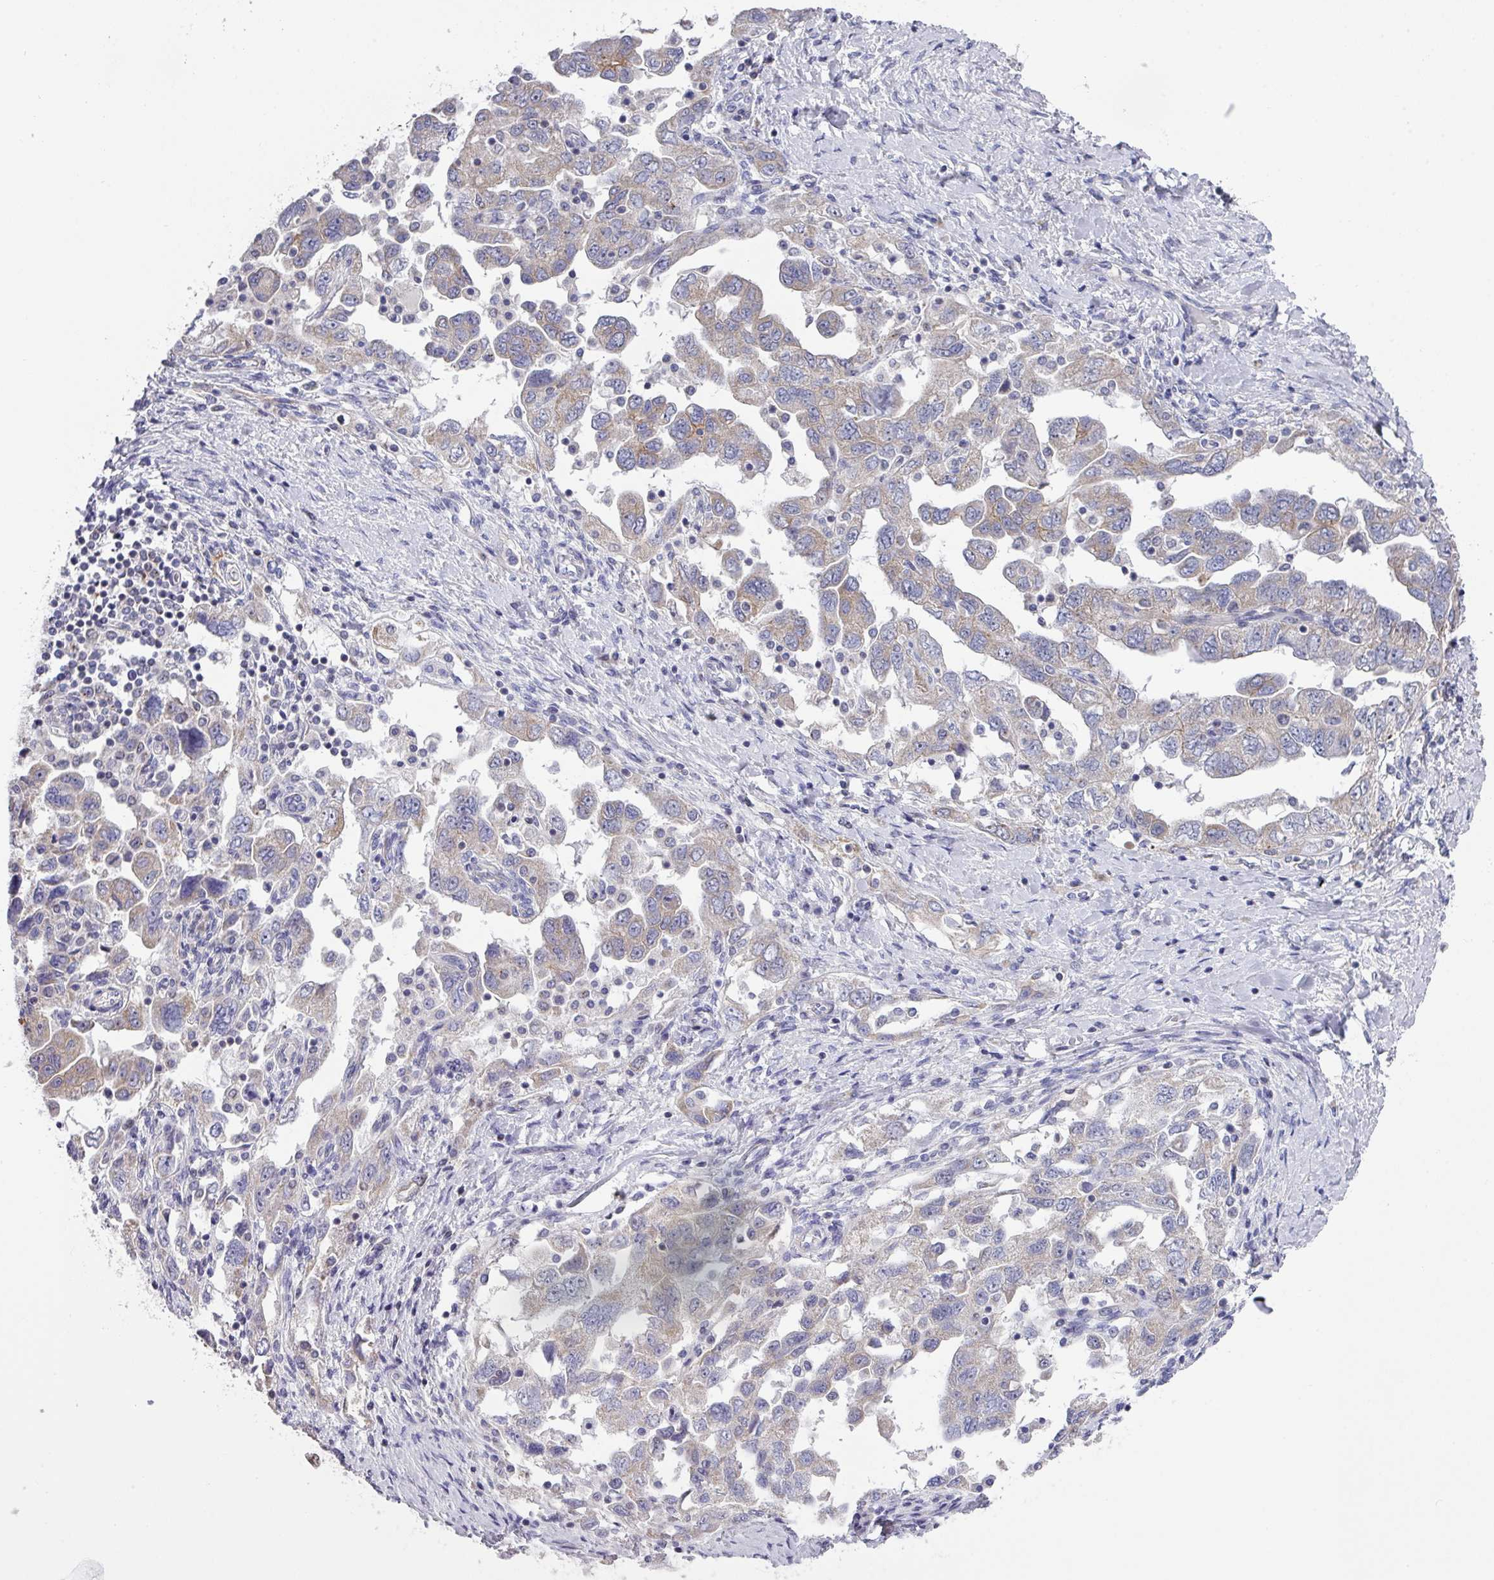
{"staining": {"intensity": "weak", "quantity": "25%-75%", "location": "cytoplasmic/membranous"}, "tissue": "ovarian cancer", "cell_type": "Tumor cells", "image_type": "cancer", "snomed": [{"axis": "morphology", "description": "Carcinoma, NOS"}, {"axis": "morphology", "description": "Cystadenocarcinoma, serous, NOS"}, {"axis": "topography", "description": "Ovary"}], "caption": "Protein staining of ovarian cancer (serous cystadenocarcinoma) tissue demonstrates weak cytoplasmic/membranous expression in about 25%-75% of tumor cells.", "gene": "DCAF12L2", "patient": {"sex": "female", "age": 69}}